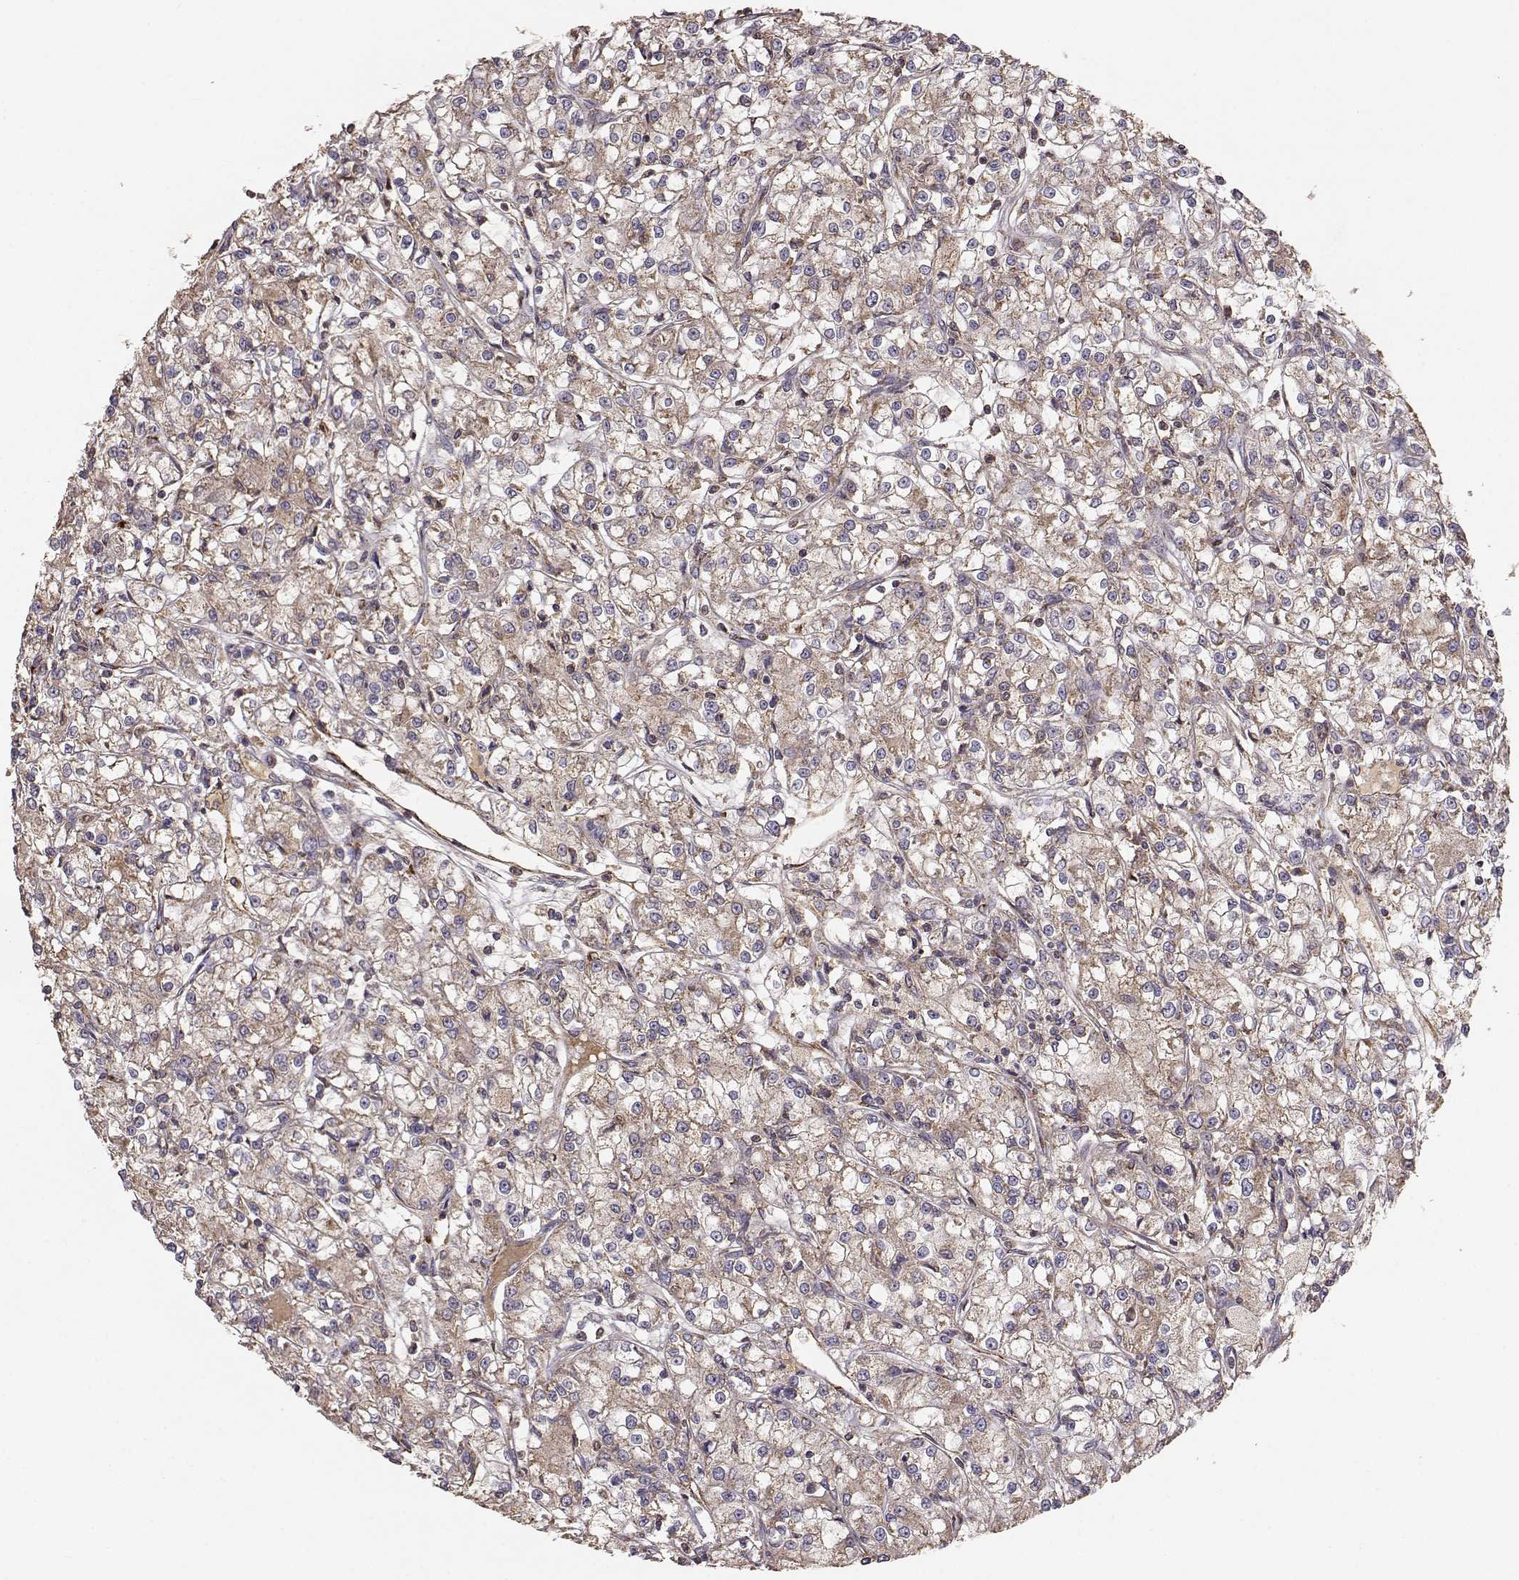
{"staining": {"intensity": "moderate", "quantity": ">75%", "location": "cytoplasmic/membranous"}, "tissue": "renal cancer", "cell_type": "Tumor cells", "image_type": "cancer", "snomed": [{"axis": "morphology", "description": "Adenocarcinoma, NOS"}, {"axis": "topography", "description": "Kidney"}], "caption": "Adenocarcinoma (renal) stained with a brown dye displays moderate cytoplasmic/membranous positive positivity in approximately >75% of tumor cells.", "gene": "TARS3", "patient": {"sex": "female", "age": 59}}